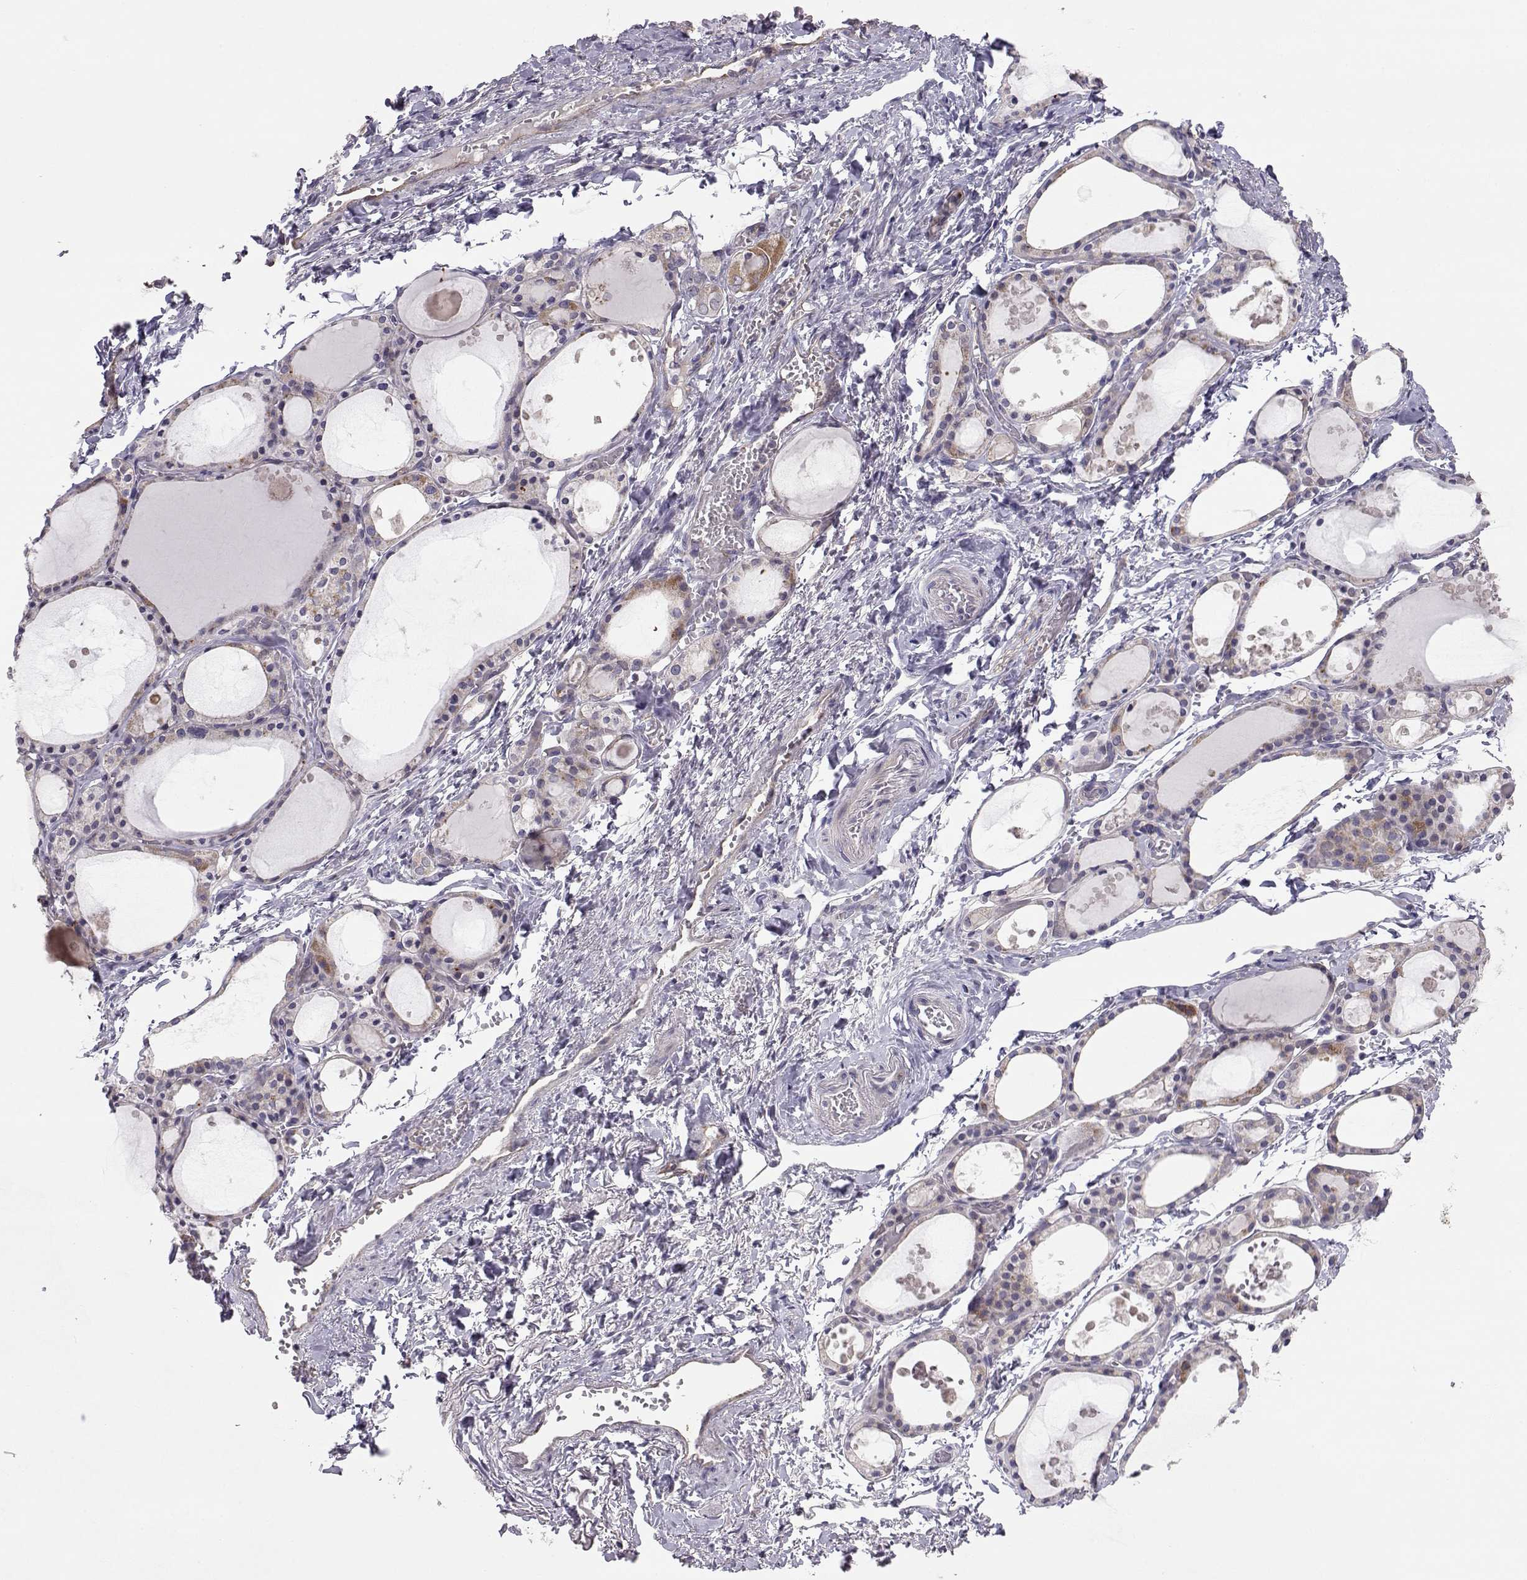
{"staining": {"intensity": "weak", "quantity": "<25%", "location": "cytoplasmic/membranous"}, "tissue": "thyroid gland", "cell_type": "Glandular cells", "image_type": "normal", "snomed": [{"axis": "morphology", "description": "Normal tissue, NOS"}, {"axis": "topography", "description": "Thyroid gland"}], "caption": "Normal thyroid gland was stained to show a protein in brown. There is no significant positivity in glandular cells.", "gene": "NCAM2", "patient": {"sex": "male", "age": 68}}